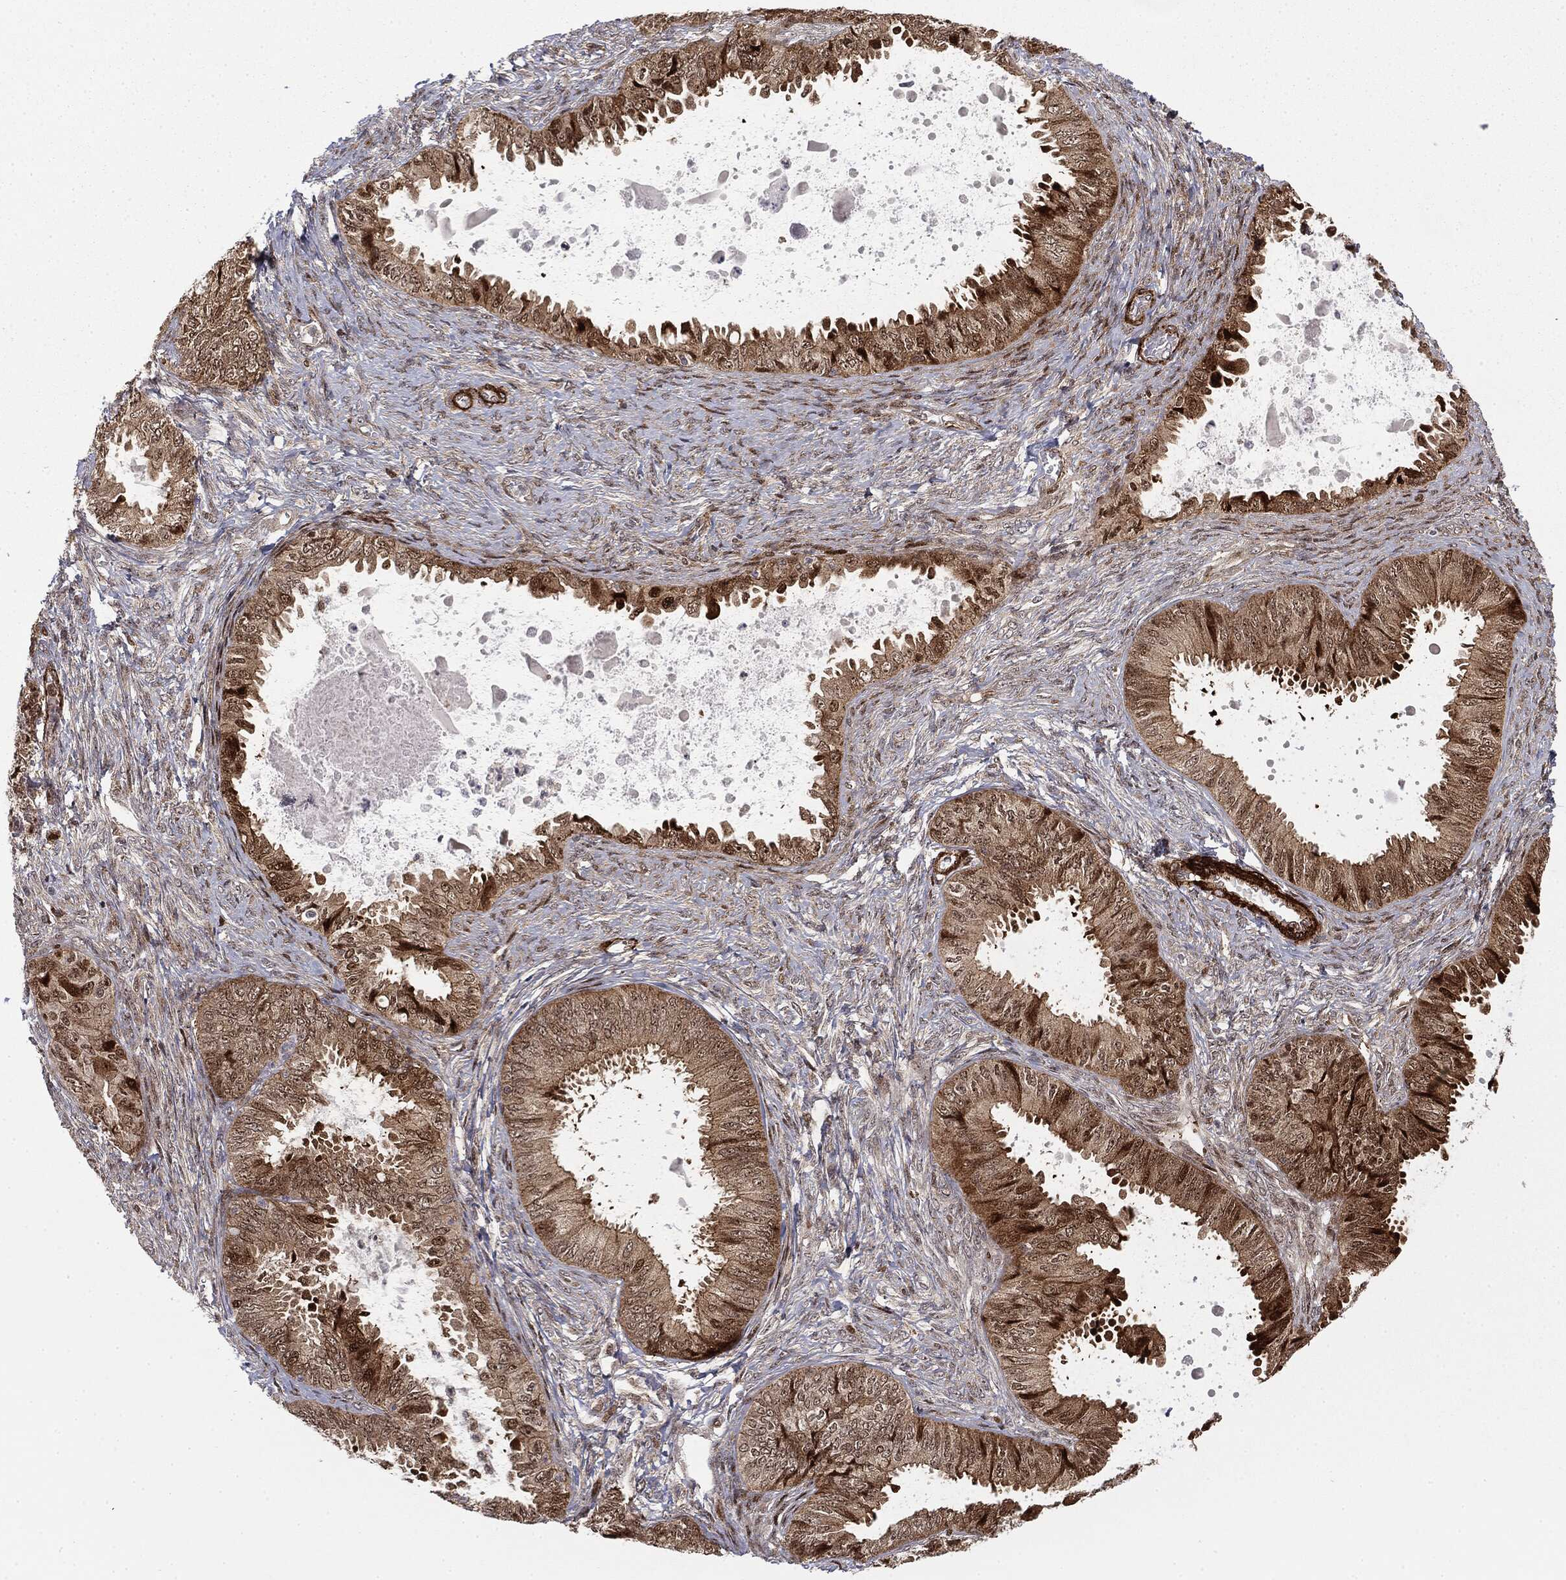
{"staining": {"intensity": "moderate", "quantity": "25%-75%", "location": "cytoplasmic/membranous"}, "tissue": "ovarian cancer", "cell_type": "Tumor cells", "image_type": "cancer", "snomed": [{"axis": "morphology", "description": "Carcinoma, endometroid"}, {"axis": "topography", "description": "Ovary"}], "caption": "Protein staining shows moderate cytoplasmic/membranous staining in approximately 25%-75% of tumor cells in endometroid carcinoma (ovarian).", "gene": "PTEN", "patient": {"sex": "female", "age": 70}}